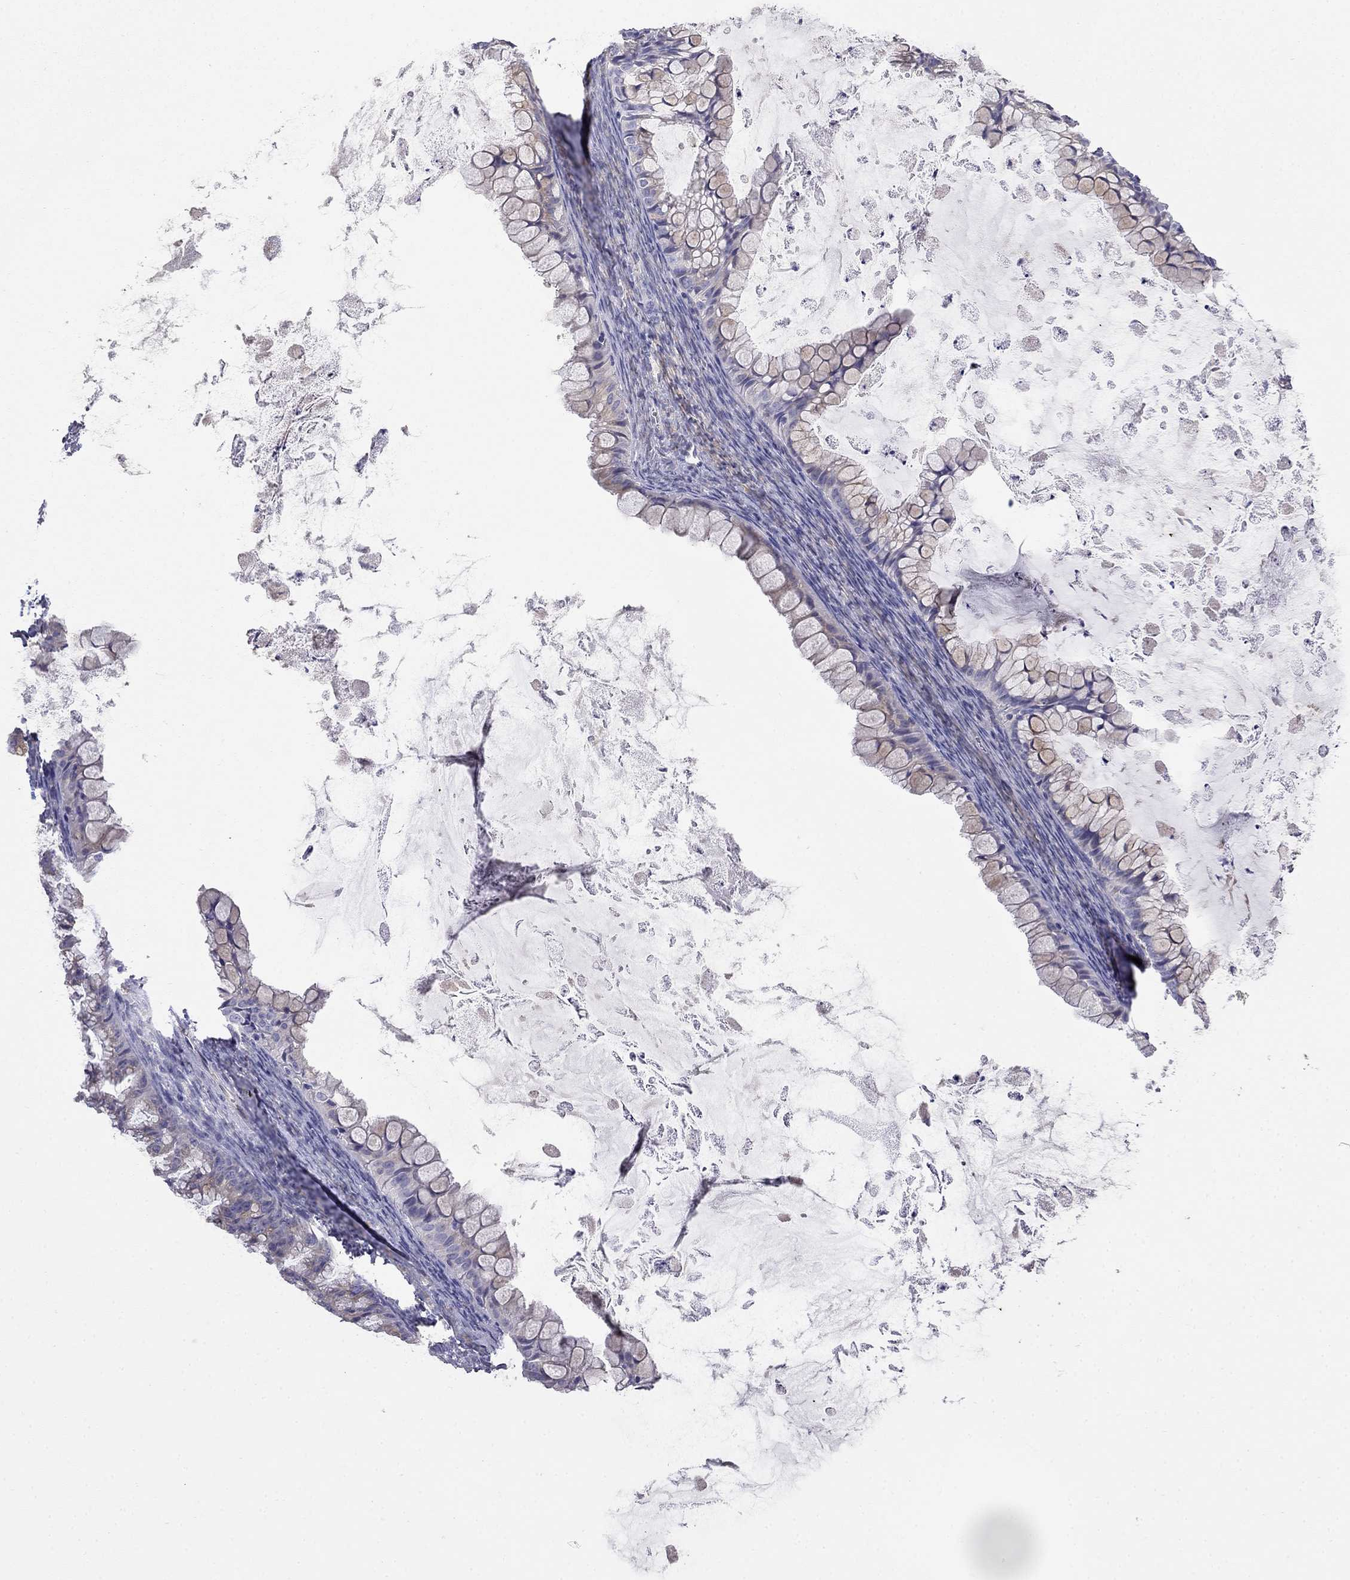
{"staining": {"intensity": "weak", "quantity": "25%-75%", "location": "cytoplasmic/membranous"}, "tissue": "ovarian cancer", "cell_type": "Tumor cells", "image_type": "cancer", "snomed": [{"axis": "morphology", "description": "Cystadenocarcinoma, mucinous, NOS"}, {"axis": "topography", "description": "Ovary"}], "caption": "Protein expression analysis of human mucinous cystadenocarcinoma (ovarian) reveals weak cytoplasmic/membranous staining in approximately 25%-75% of tumor cells.", "gene": "LONRF2", "patient": {"sex": "female", "age": 35}}